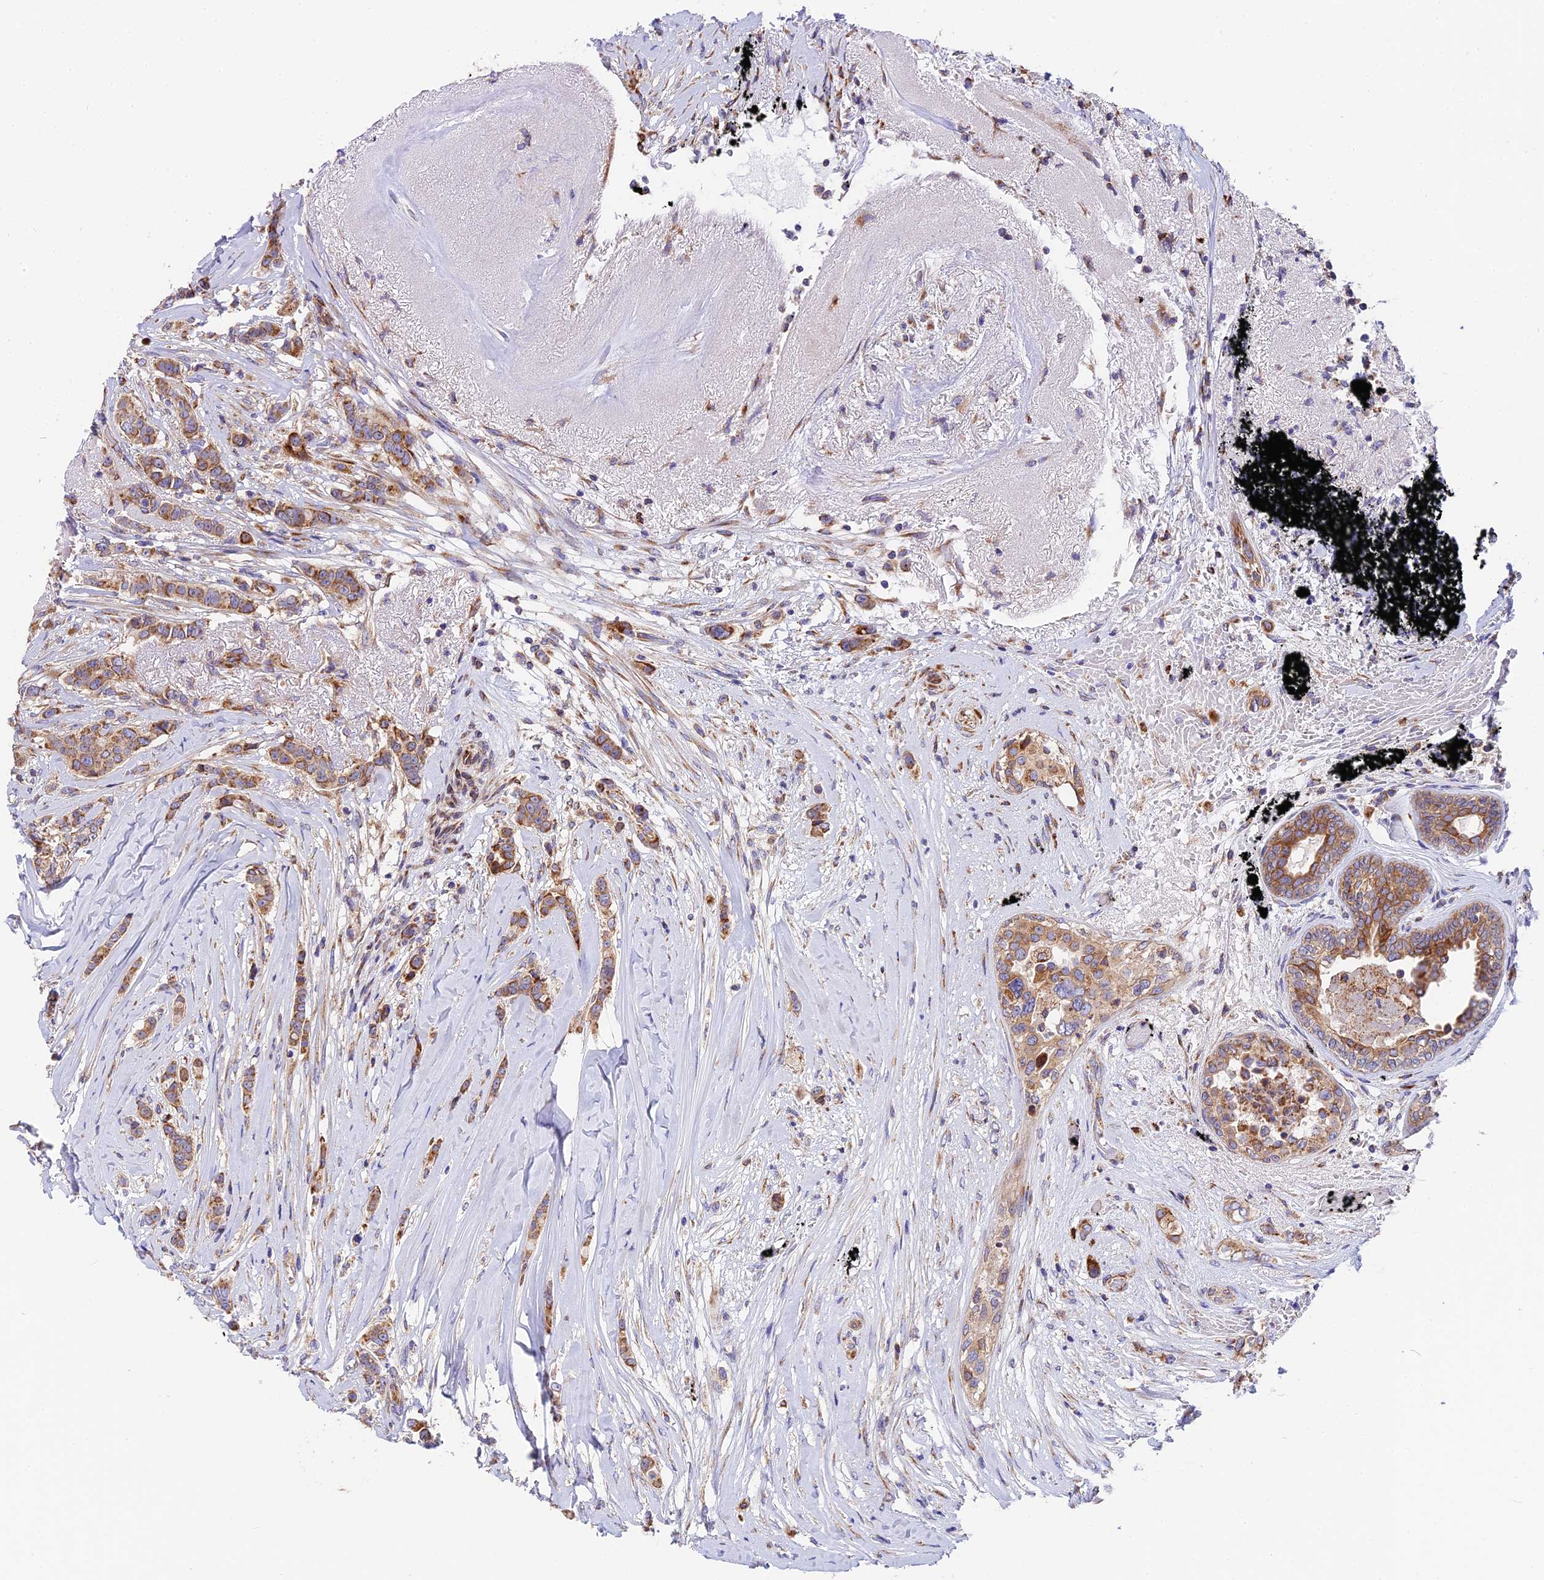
{"staining": {"intensity": "moderate", "quantity": ">75%", "location": "cytoplasmic/membranous"}, "tissue": "breast cancer", "cell_type": "Tumor cells", "image_type": "cancer", "snomed": [{"axis": "morphology", "description": "Lobular carcinoma"}, {"axis": "topography", "description": "Breast"}], "caption": "Approximately >75% of tumor cells in breast cancer (lobular carcinoma) display moderate cytoplasmic/membranous protein staining as visualized by brown immunohistochemical staining.", "gene": "MRAS", "patient": {"sex": "female", "age": 51}}